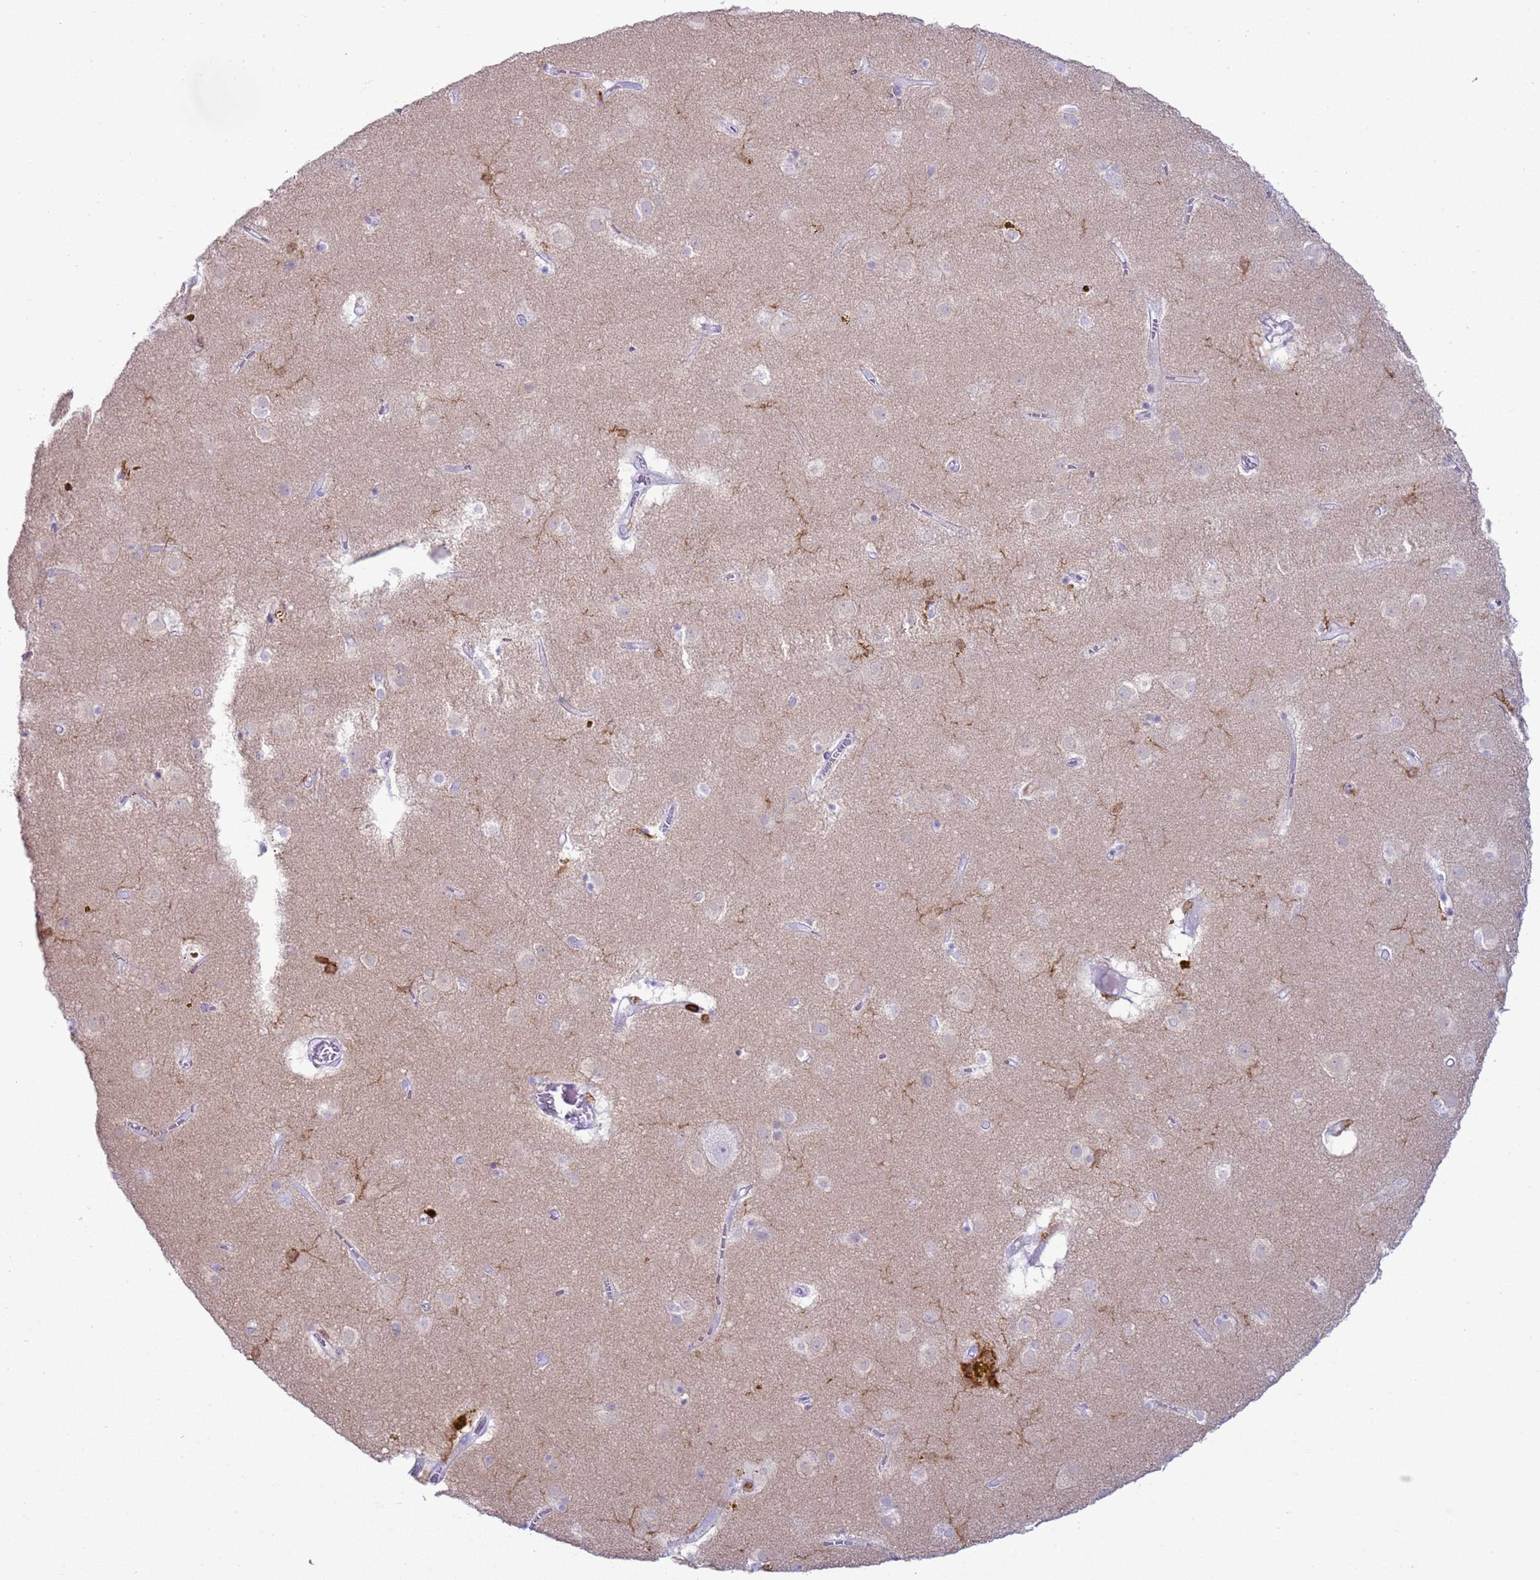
{"staining": {"intensity": "negative", "quantity": "none", "location": "none"}, "tissue": "caudate", "cell_type": "Glial cells", "image_type": "normal", "snomed": [{"axis": "morphology", "description": "Normal tissue, NOS"}, {"axis": "topography", "description": "Lateral ventricle wall"}], "caption": "A high-resolution photomicrograph shows immunohistochemistry (IHC) staining of benign caudate, which demonstrates no significant expression in glial cells. The staining is performed using DAB brown chromogen with nuclei counter-stained in using hematoxylin.", "gene": "IRF5", "patient": {"sex": "male", "age": 70}}